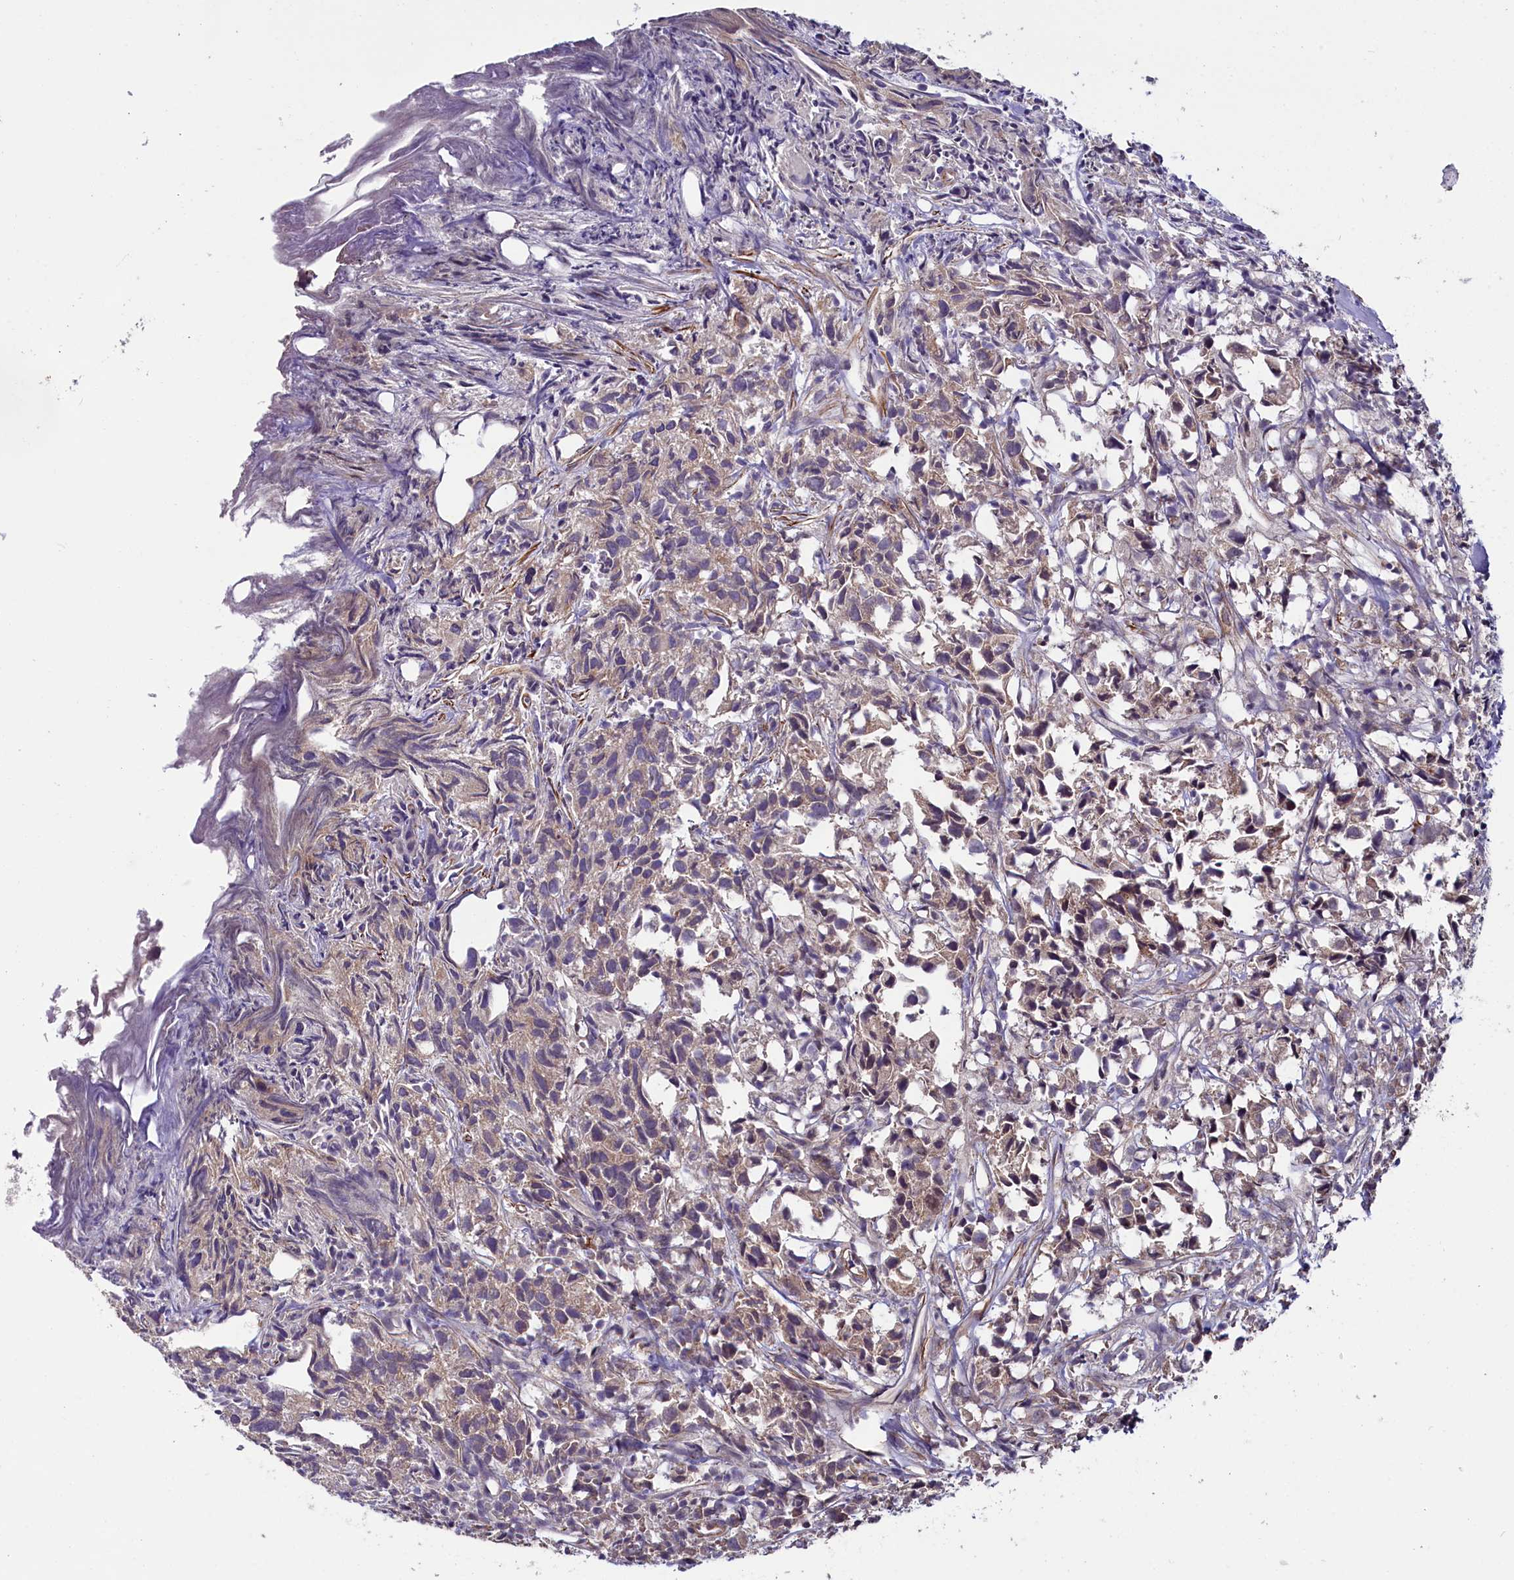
{"staining": {"intensity": "weak", "quantity": ">75%", "location": "cytoplasmic/membranous"}, "tissue": "urothelial cancer", "cell_type": "Tumor cells", "image_type": "cancer", "snomed": [{"axis": "morphology", "description": "Urothelial carcinoma, High grade"}, {"axis": "topography", "description": "Urinary bladder"}], "caption": "Approximately >75% of tumor cells in human high-grade urothelial carcinoma demonstrate weak cytoplasmic/membranous protein positivity as visualized by brown immunohistochemical staining.", "gene": "SLC39A6", "patient": {"sex": "female", "age": 75}}